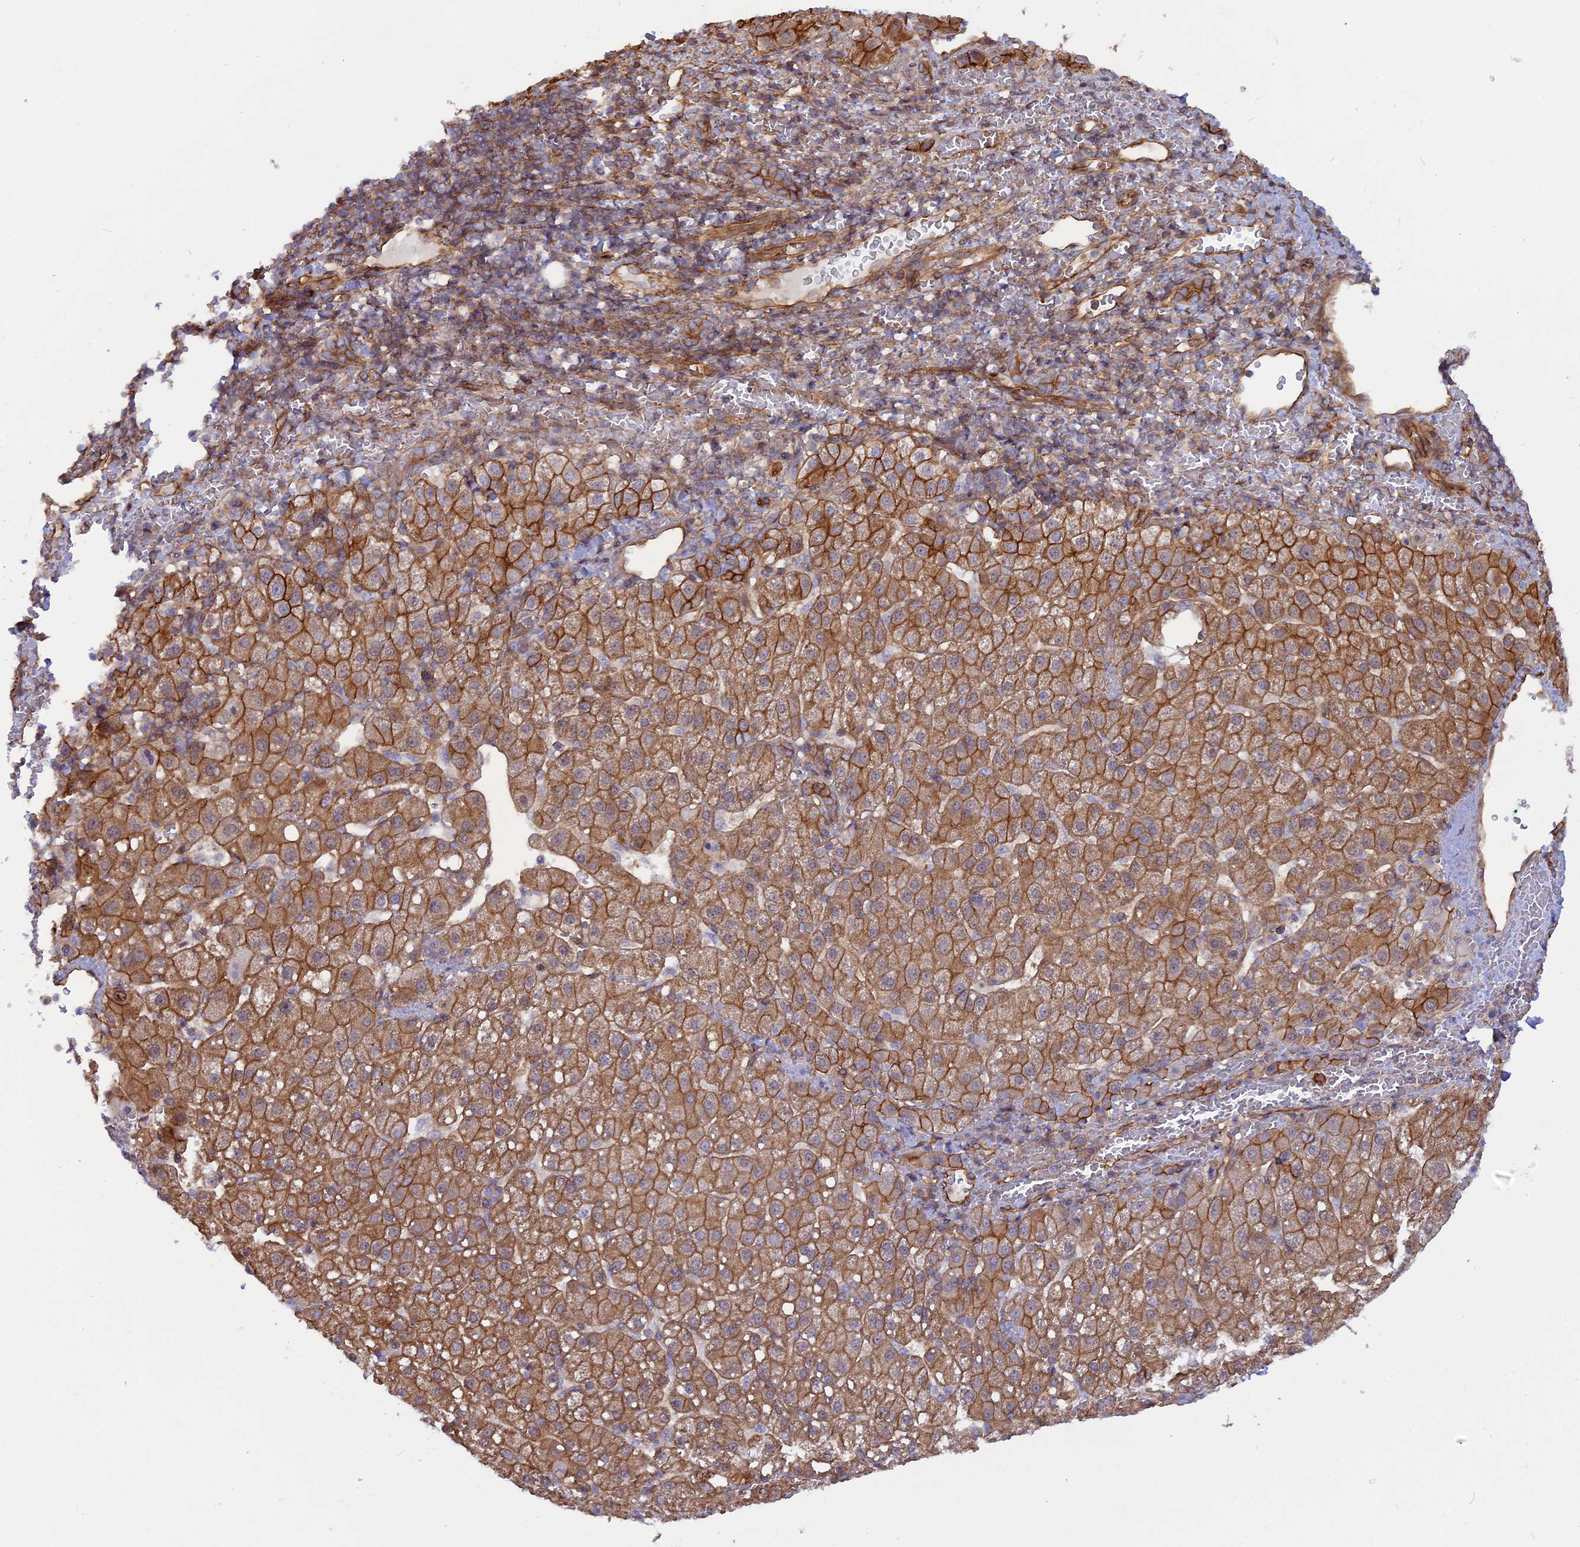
{"staining": {"intensity": "moderate", "quantity": ">75%", "location": "cytoplasmic/membranous"}, "tissue": "liver cancer", "cell_type": "Tumor cells", "image_type": "cancer", "snomed": [{"axis": "morphology", "description": "Carcinoma, Hepatocellular, NOS"}, {"axis": "topography", "description": "Liver"}], "caption": "Liver cancer (hepatocellular carcinoma) was stained to show a protein in brown. There is medium levels of moderate cytoplasmic/membranous staining in approximately >75% of tumor cells.", "gene": "CNBD2", "patient": {"sex": "male", "age": 57}}